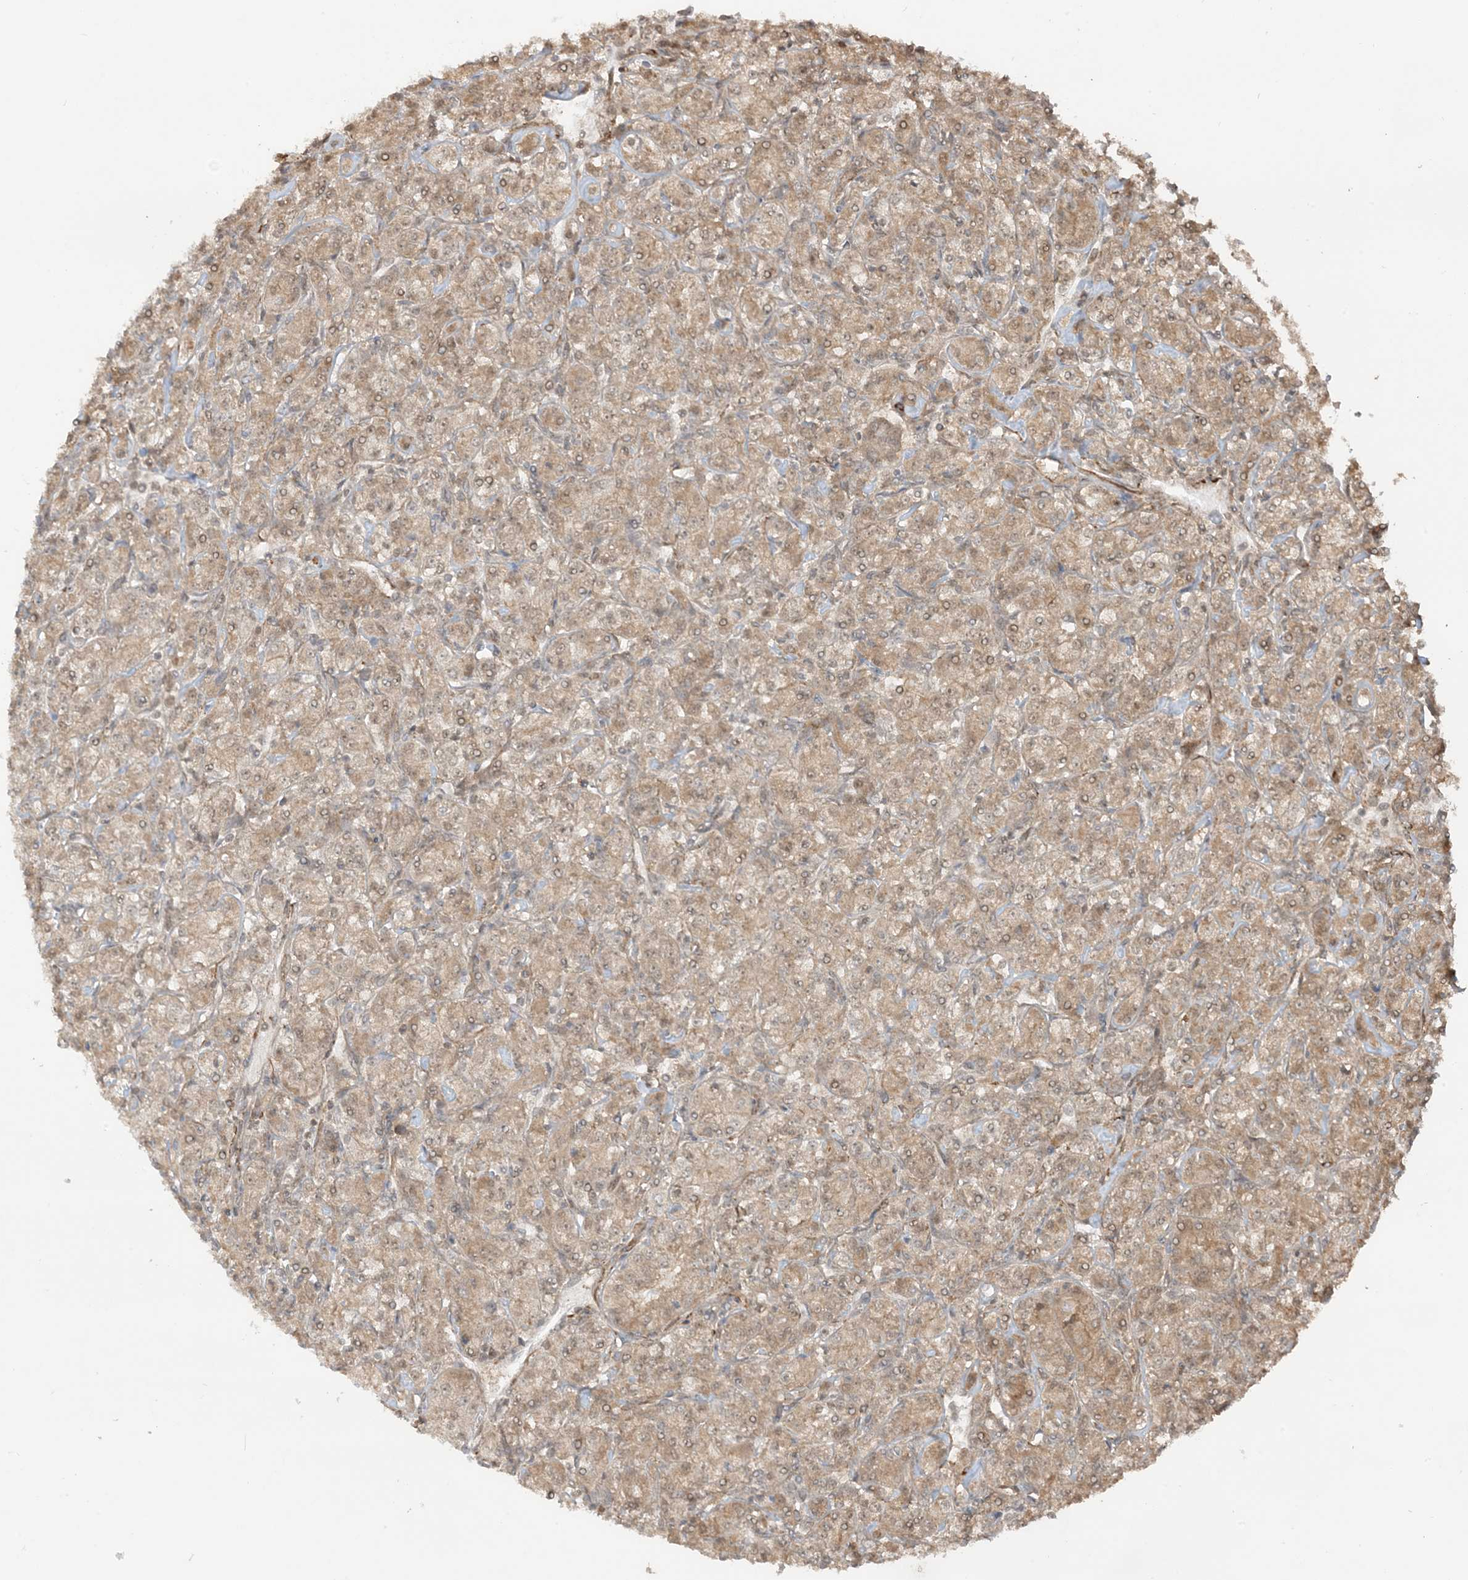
{"staining": {"intensity": "weak", "quantity": ">75%", "location": "cytoplasmic/membranous,nuclear"}, "tissue": "renal cancer", "cell_type": "Tumor cells", "image_type": "cancer", "snomed": [{"axis": "morphology", "description": "Adenocarcinoma, NOS"}, {"axis": "topography", "description": "Kidney"}], "caption": "Immunohistochemistry (IHC) (DAB) staining of human renal cancer displays weak cytoplasmic/membranous and nuclear protein staining in about >75% of tumor cells. The protein is stained brown, and the nuclei are stained in blue (DAB (3,3'-diaminobenzidine) IHC with brightfield microscopy, high magnification).", "gene": "TBCC", "patient": {"sex": "male", "age": 77}}